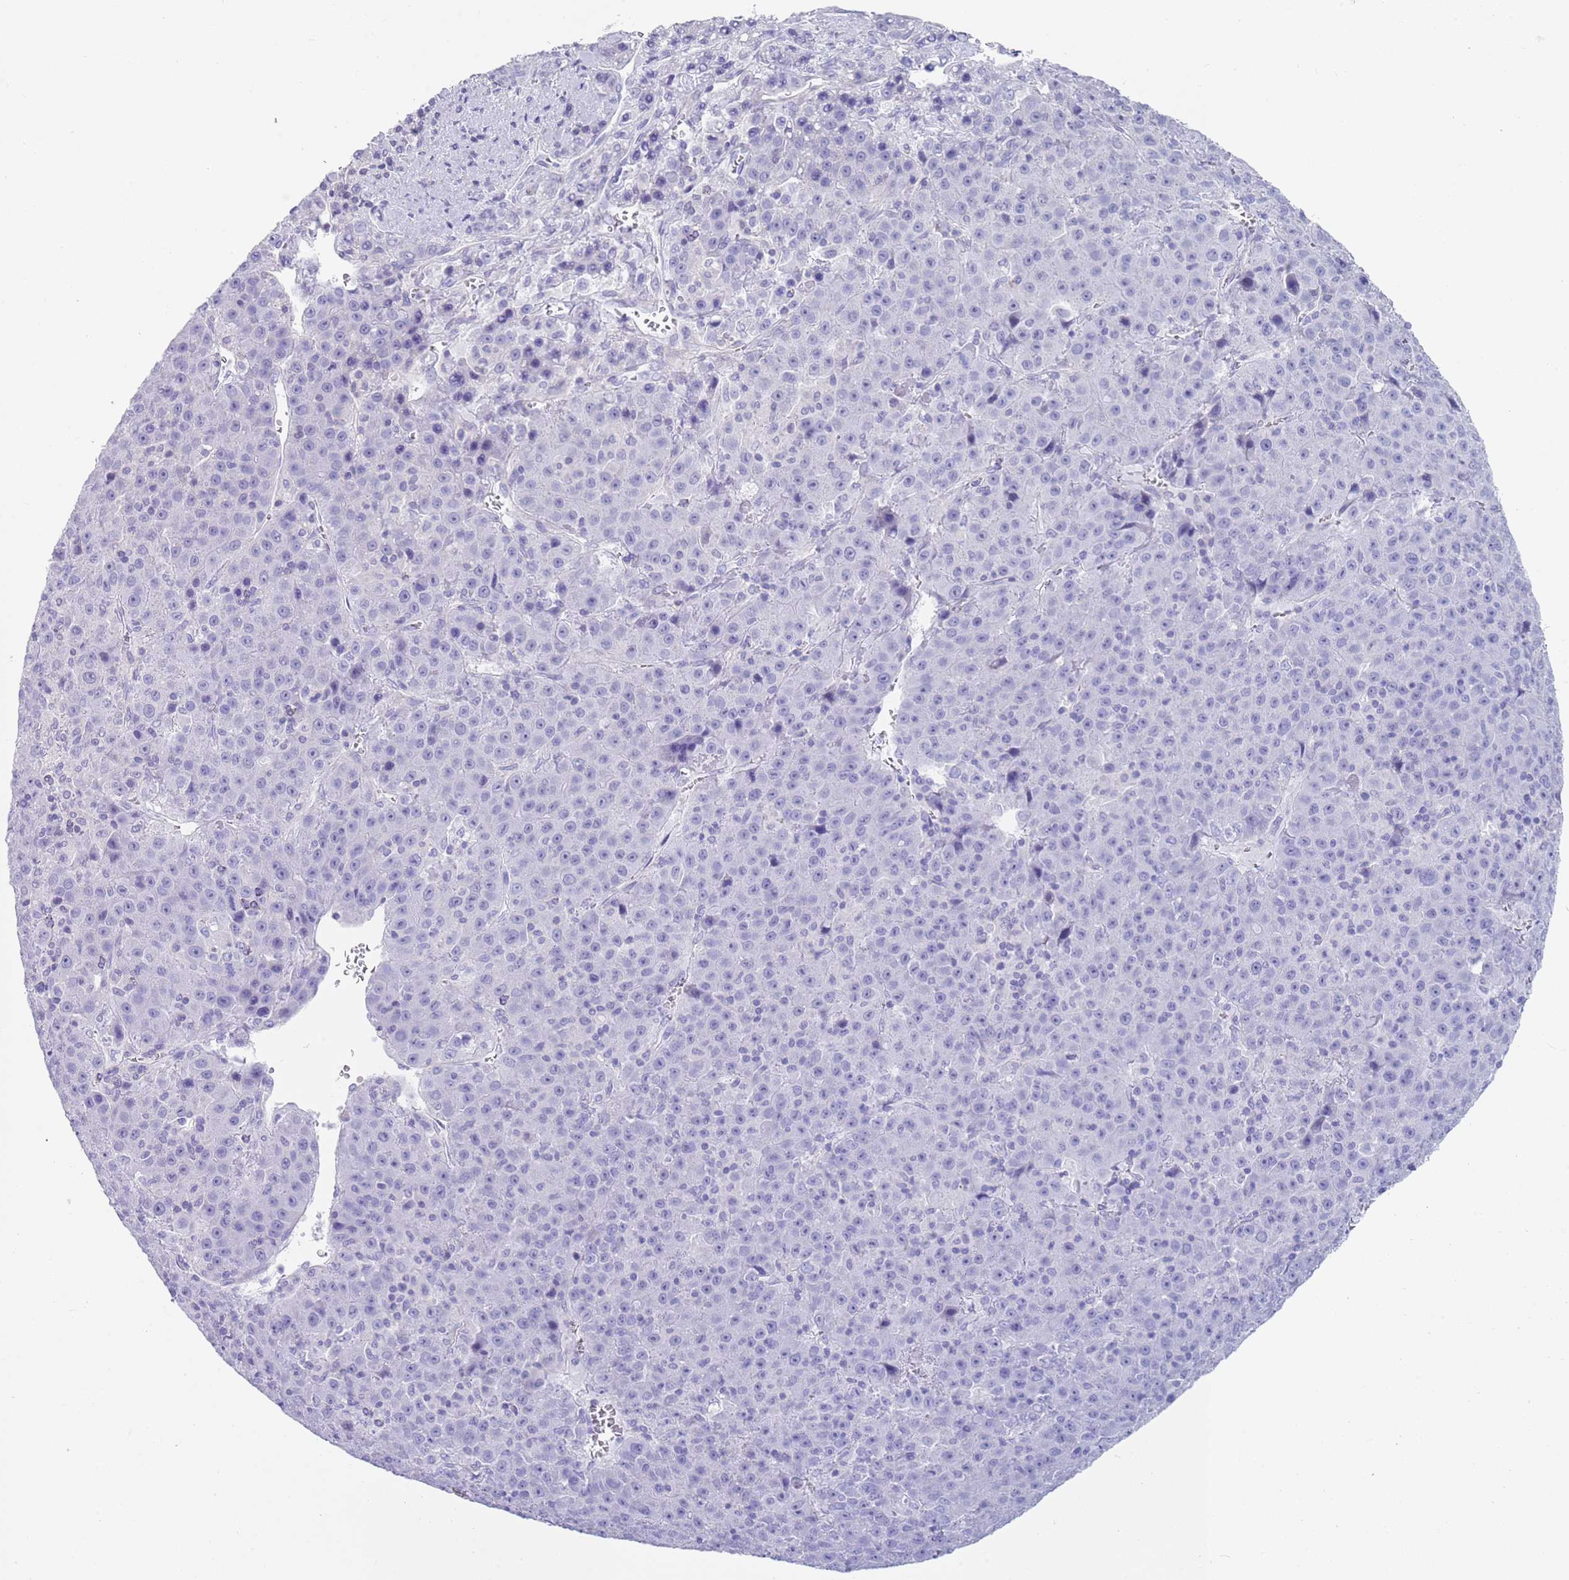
{"staining": {"intensity": "negative", "quantity": "none", "location": "none"}, "tissue": "liver cancer", "cell_type": "Tumor cells", "image_type": "cancer", "snomed": [{"axis": "morphology", "description": "Carcinoma, Hepatocellular, NOS"}, {"axis": "topography", "description": "Liver"}], "caption": "Liver cancer (hepatocellular carcinoma) was stained to show a protein in brown. There is no significant expression in tumor cells.", "gene": "CPXM2", "patient": {"sex": "female", "age": 53}}